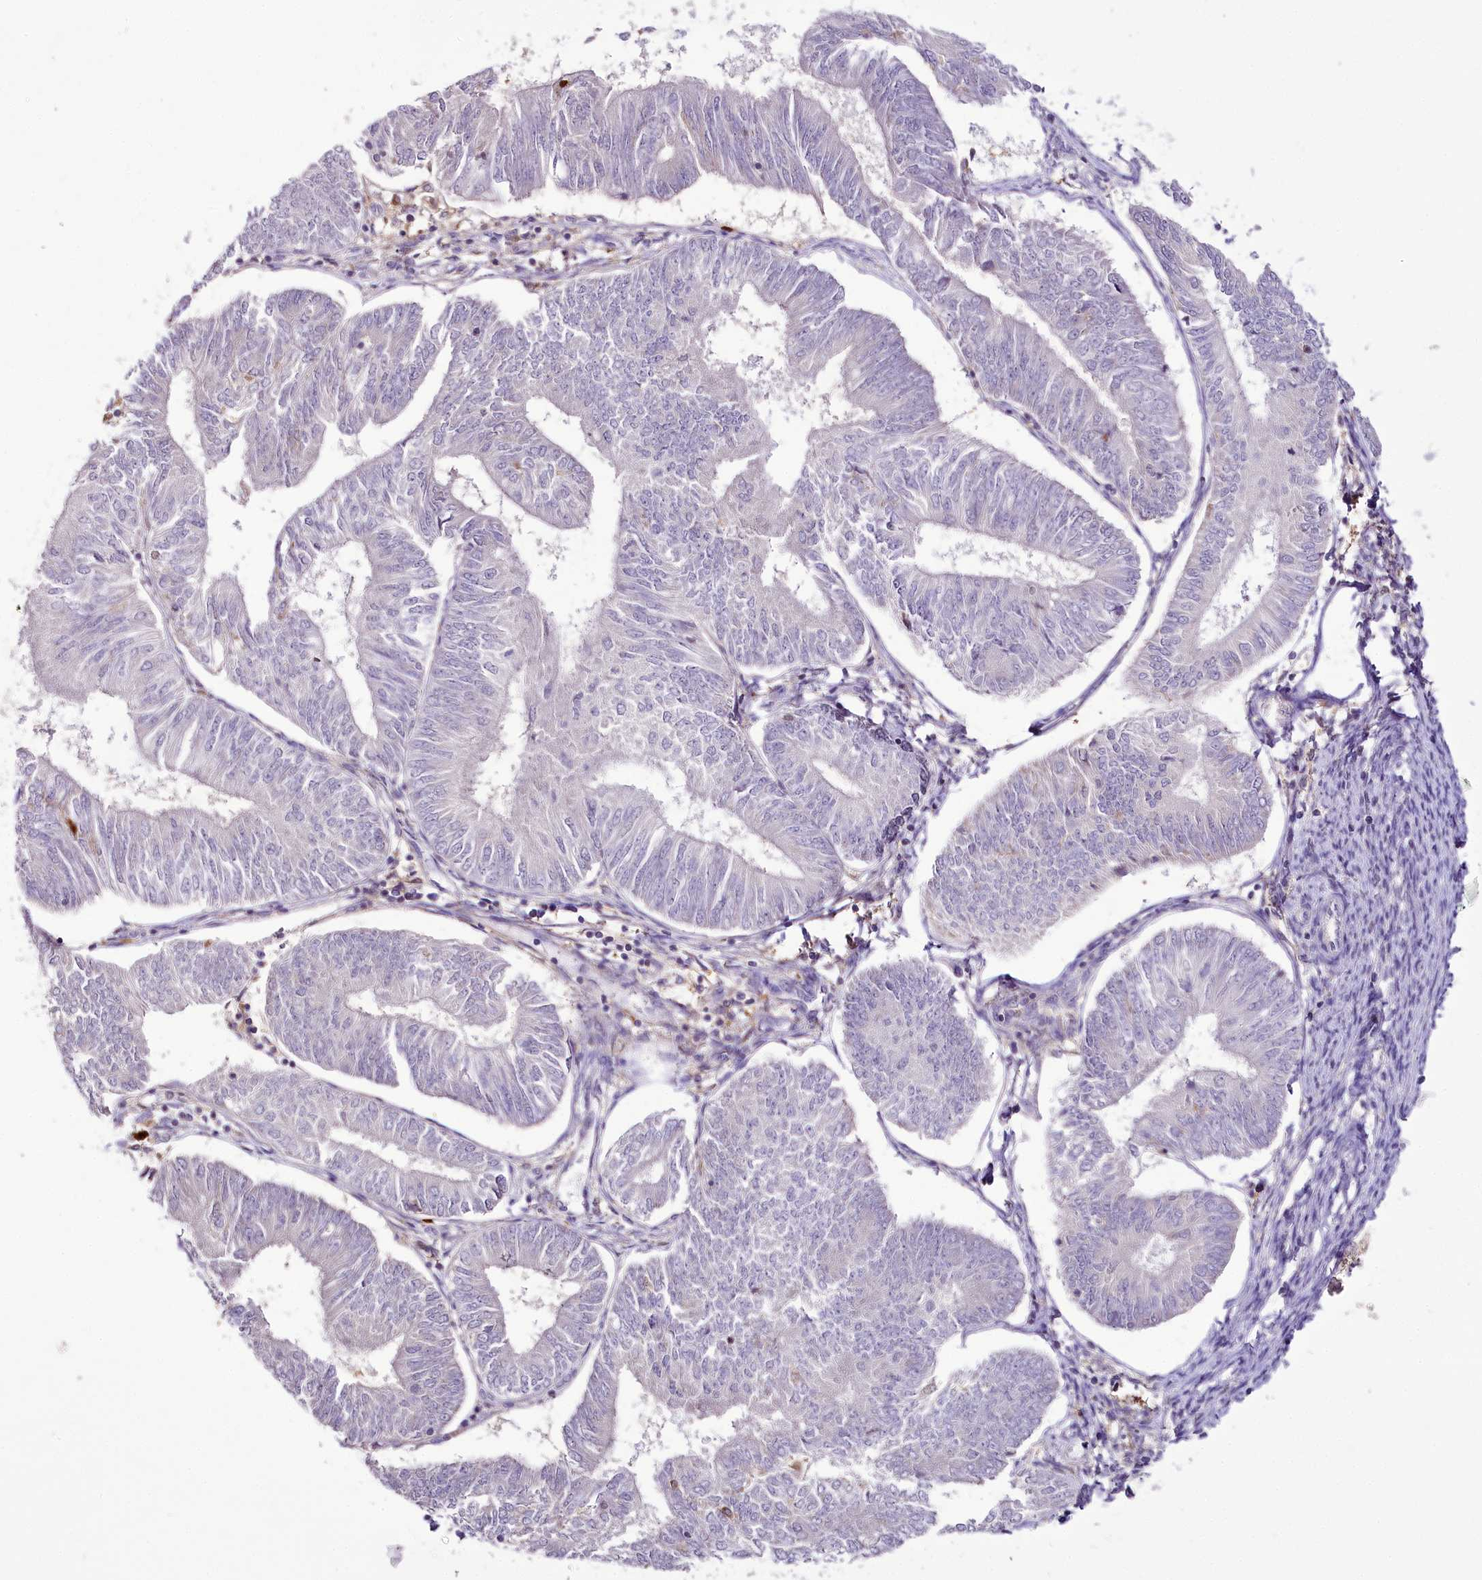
{"staining": {"intensity": "negative", "quantity": "none", "location": "none"}, "tissue": "endometrial cancer", "cell_type": "Tumor cells", "image_type": "cancer", "snomed": [{"axis": "morphology", "description": "Adenocarcinoma, NOS"}, {"axis": "topography", "description": "Endometrium"}], "caption": "The immunohistochemistry photomicrograph has no significant staining in tumor cells of endometrial cancer tissue.", "gene": "DPYD", "patient": {"sex": "female", "age": 58}}